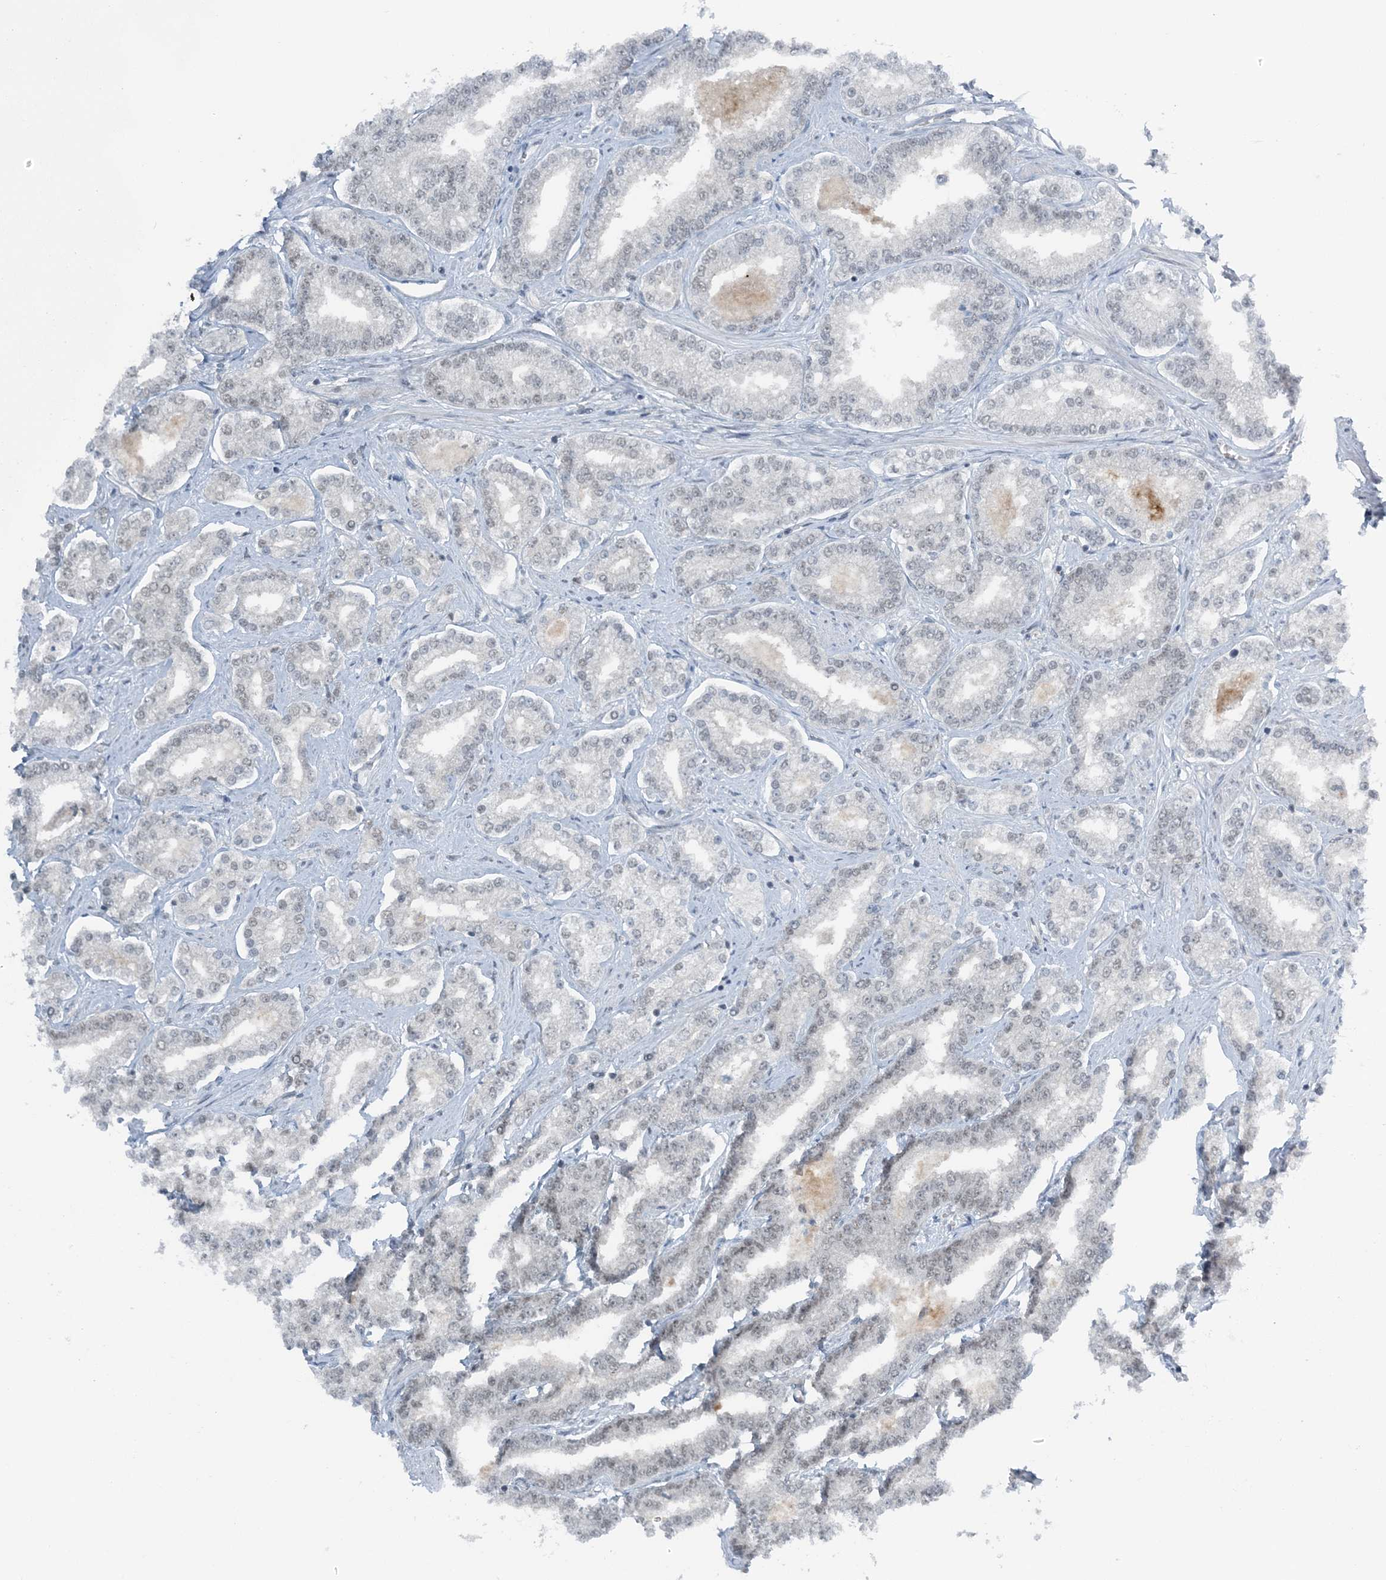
{"staining": {"intensity": "negative", "quantity": "none", "location": "none"}, "tissue": "prostate cancer", "cell_type": "Tumor cells", "image_type": "cancer", "snomed": [{"axis": "morphology", "description": "Normal tissue, NOS"}, {"axis": "morphology", "description": "Adenocarcinoma, High grade"}, {"axis": "topography", "description": "Prostate"}], "caption": "This micrograph is of prostate cancer (adenocarcinoma (high-grade)) stained with IHC to label a protein in brown with the nuclei are counter-stained blue. There is no positivity in tumor cells.", "gene": "ATP11A", "patient": {"sex": "male", "age": 83}}